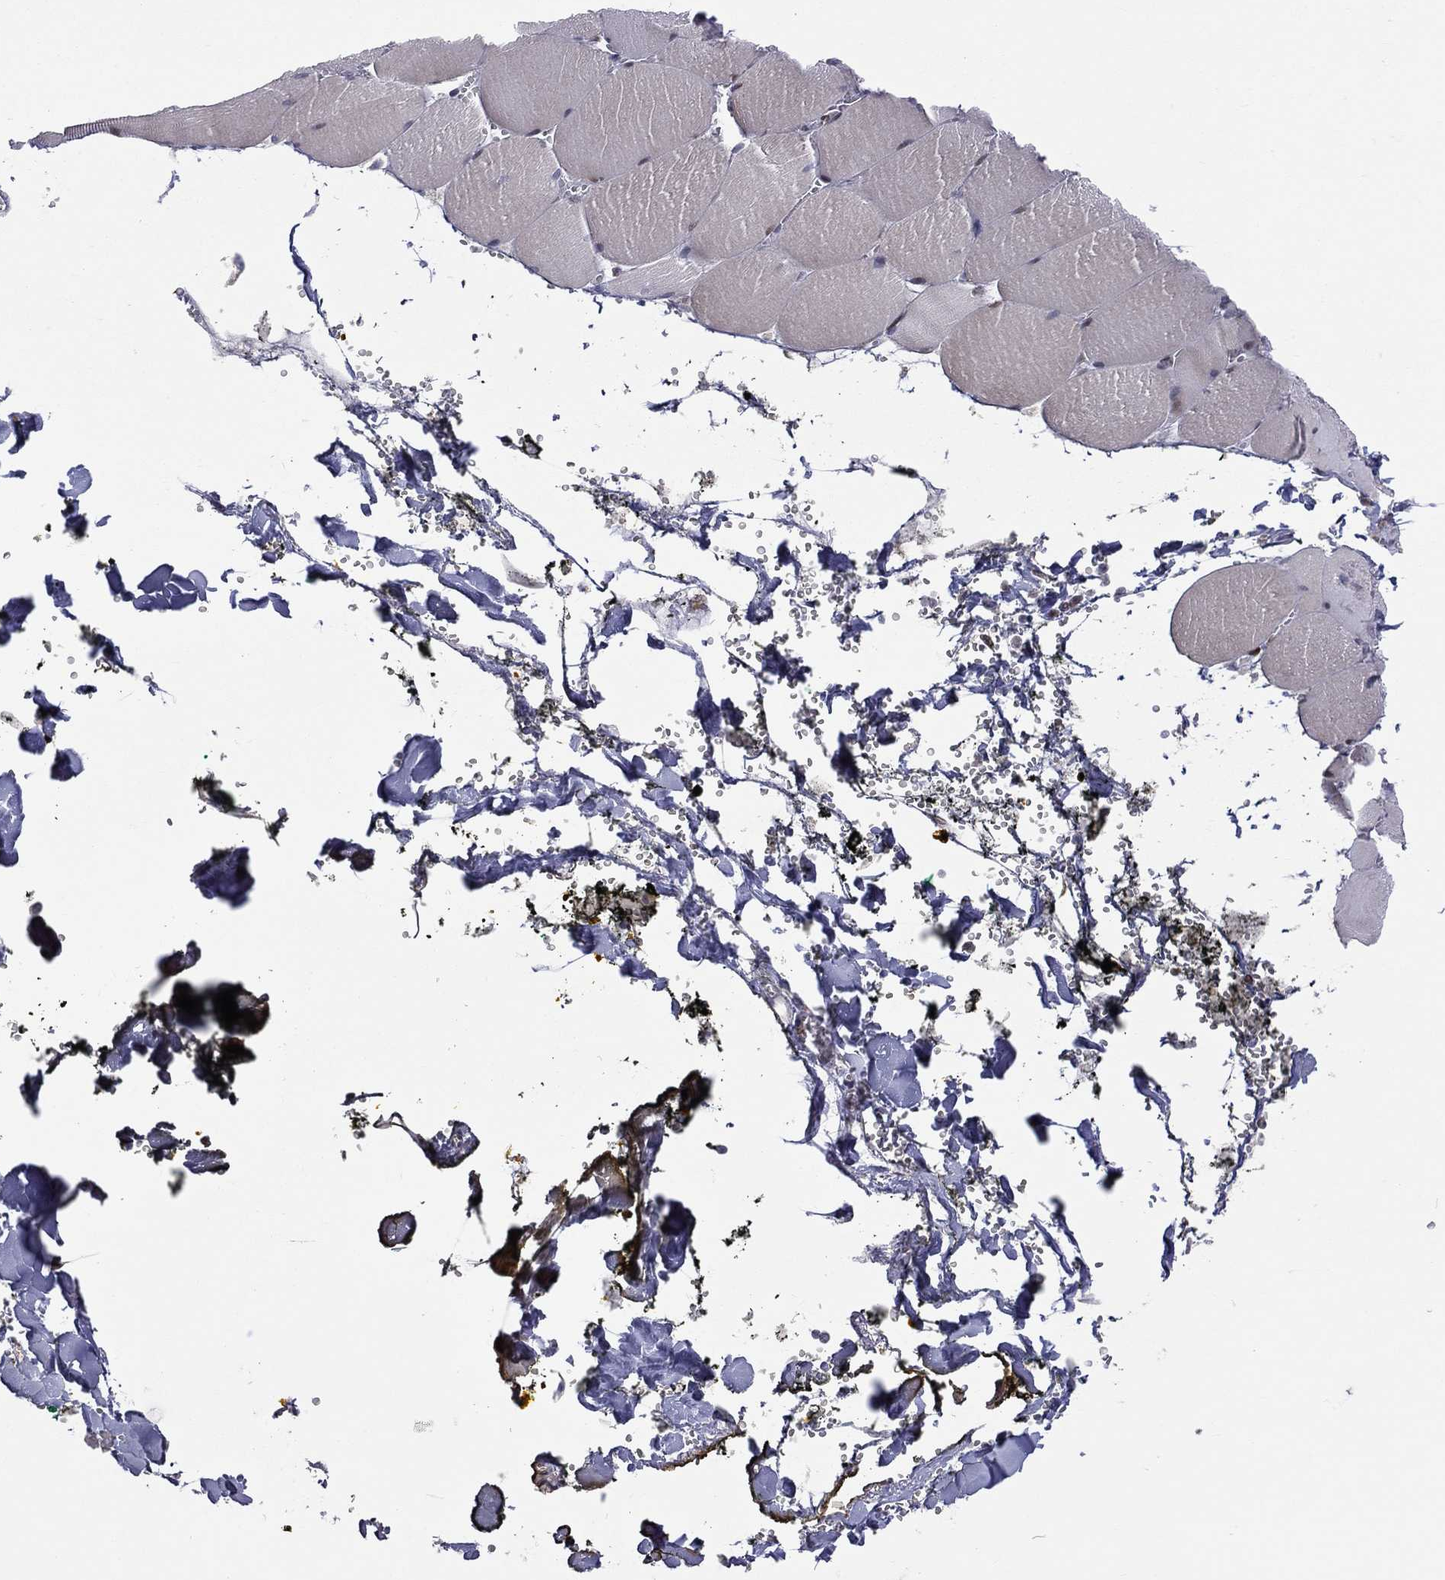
{"staining": {"intensity": "strong", "quantity": "<25%", "location": "nuclear"}, "tissue": "skeletal muscle", "cell_type": "Myocytes", "image_type": "normal", "snomed": [{"axis": "morphology", "description": "Normal tissue, NOS"}, {"axis": "topography", "description": "Skeletal muscle"}], "caption": "Protein staining exhibits strong nuclear expression in about <25% of myocytes in normal skeletal muscle. (DAB (3,3'-diaminobenzidine) = brown stain, brightfield microscopy at high magnification).", "gene": "DBF4B", "patient": {"sex": "male", "age": 56}}